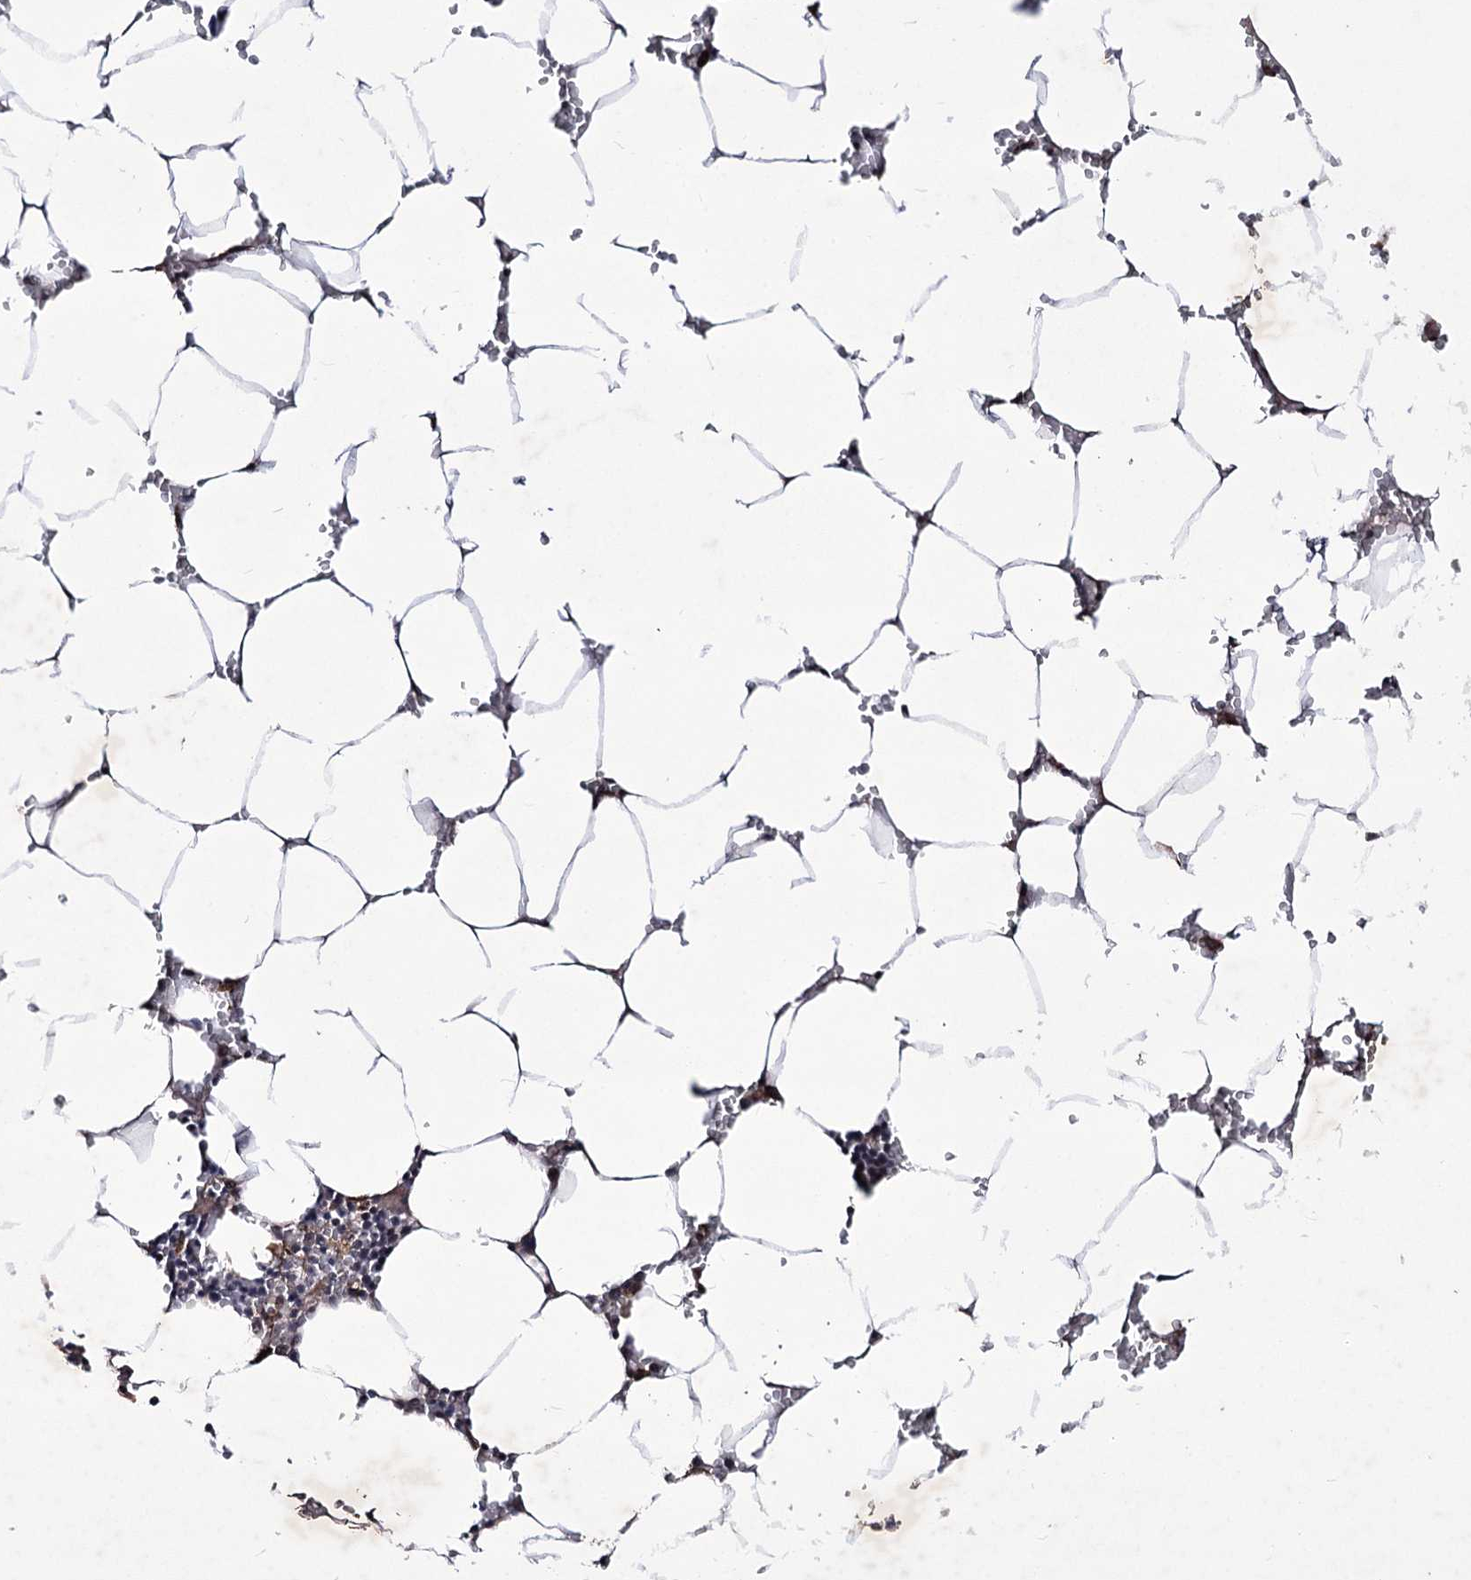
{"staining": {"intensity": "weak", "quantity": "<25%", "location": "nuclear"}, "tissue": "bone marrow", "cell_type": "Hematopoietic cells", "image_type": "normal", "snomed": [{"axis": "morphology", "description": "Normal tissue, NOS"}, {"axis": "topography", "description": "Bone marrow"}], "caption": "Immunohistochemical staining of benign human bone marrow demonstrates no significant staining in hematopoietic cells. (DAB IHC visualized using brightfield microscopy, high magnification).", "gene": "VGLL4", "patient": {"sex": "male", "age": 70}}